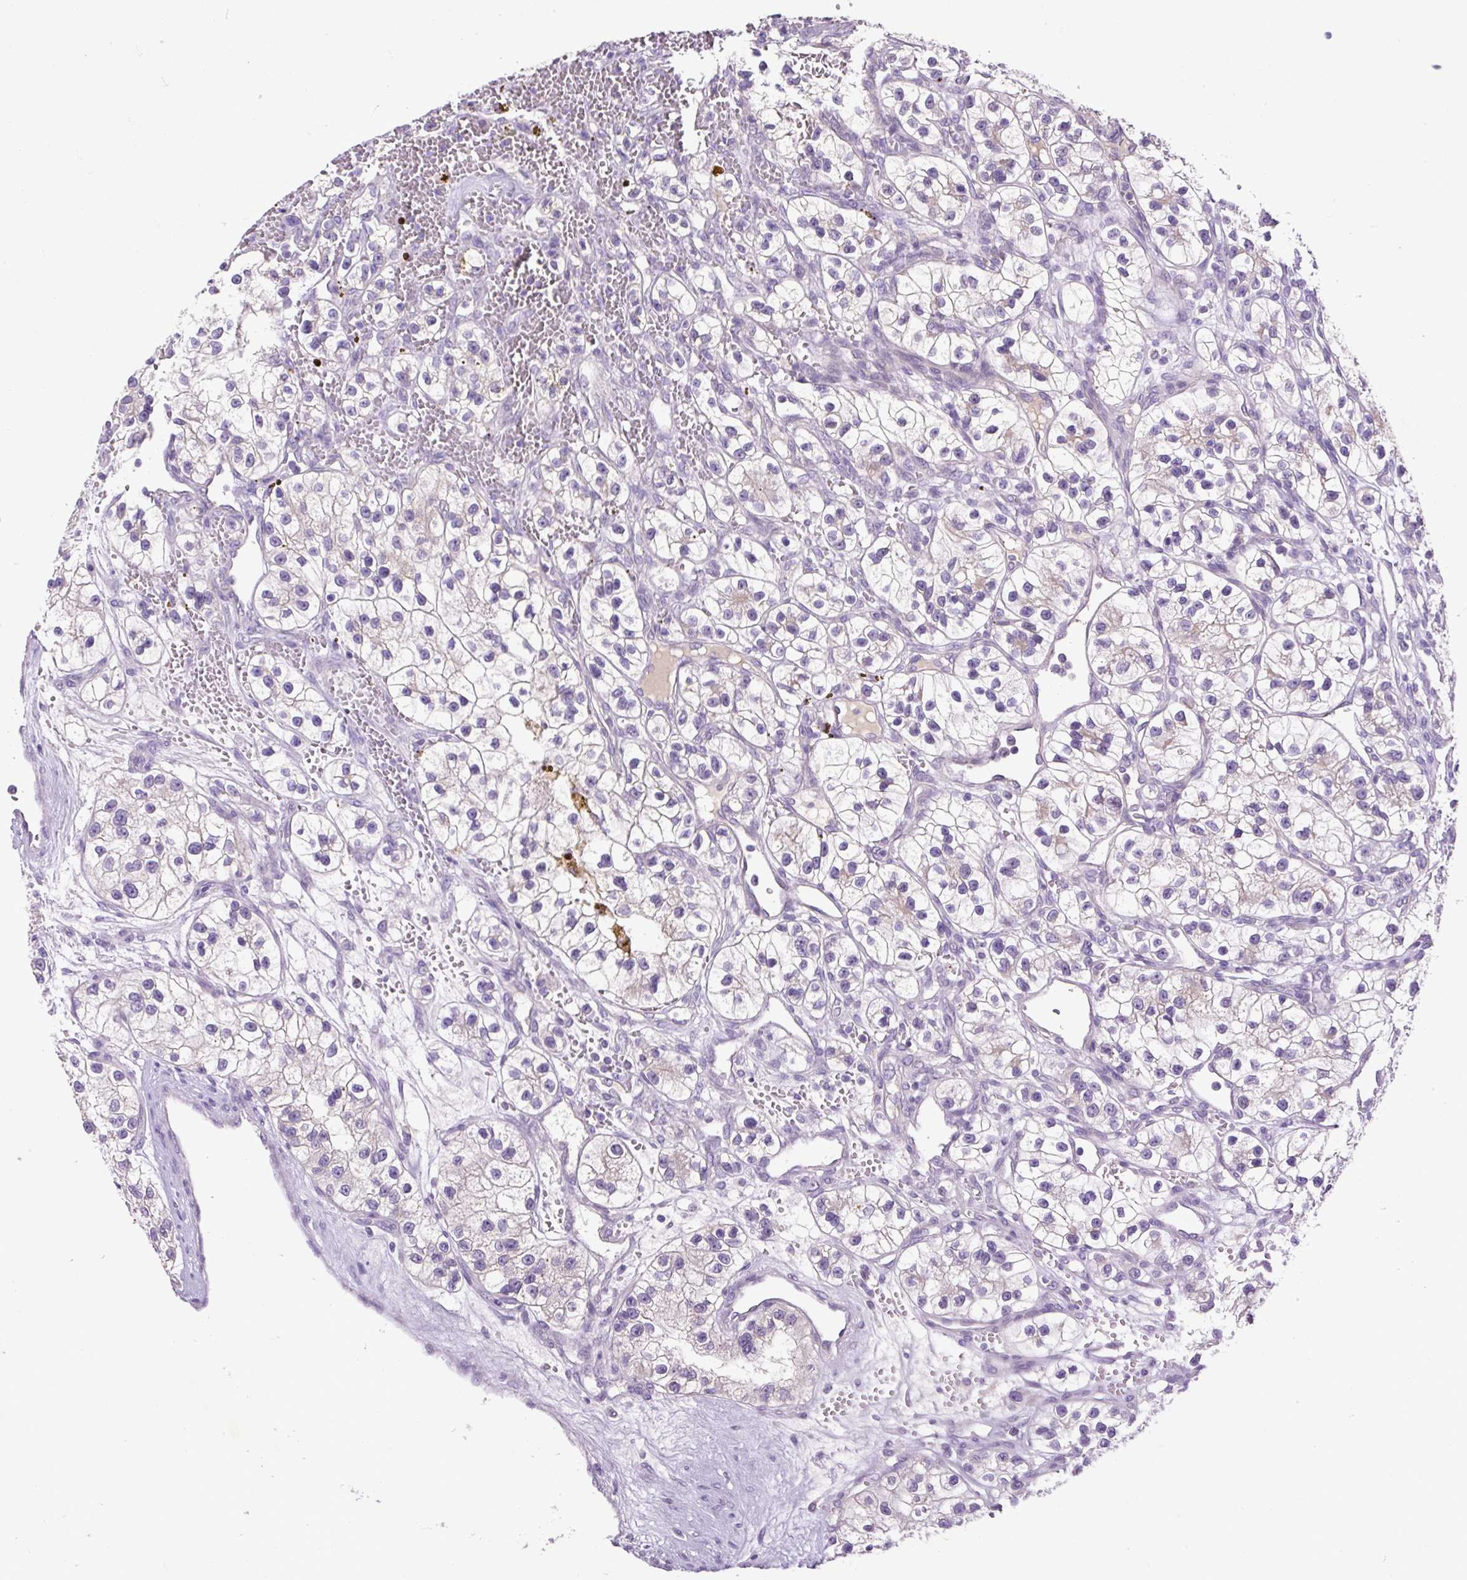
{"staining": {"intensity": "negative", "quantity": "none", "location": "none"}, "tissue": "renal cancer", "cell_type": "Tumor cells", "image_type": "cancer", "snomed": [{"axis": "morphology", "description": "Adenocarcinoma, NOS"}, {"axis": "topography", "description": "Kidney"}], "caption": "The IHC micrograph has no significant positivity in tumor cells of renal adenocarcinoma tissue.", "gene": "KRTAP20-3", "patient": {"sex": "female", "age": 57}}